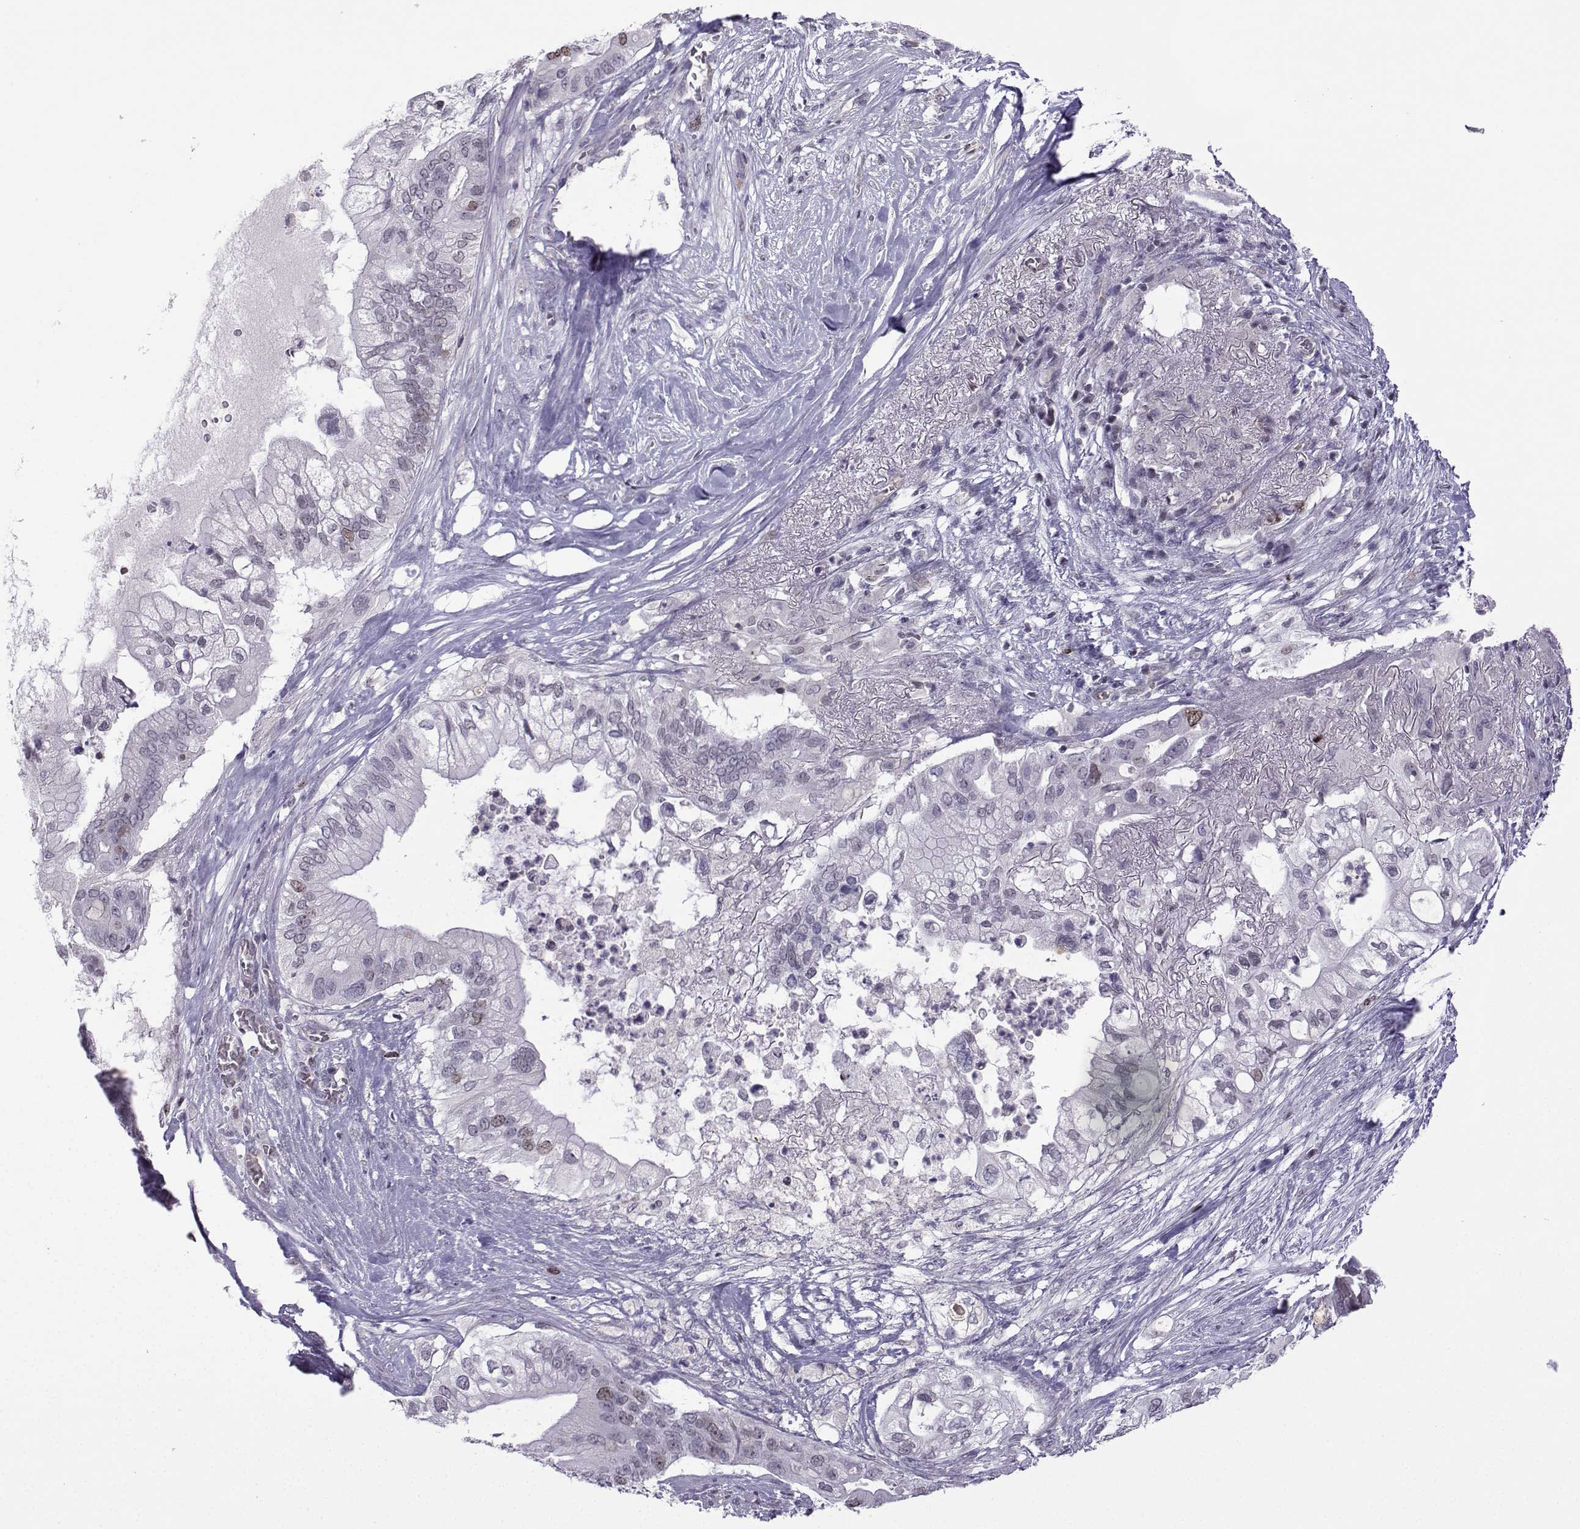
{"staining": {"intensity": "weak", "quantity": "<25%", "location": "cytoplasmic/membranous,nuclear"}, "tissue": "pancreatic cancer", "cell_type": "Tumor cells", "image_type": "cancer", "snomed": [{"axis": "morphology", "description": "Adenocarcinoma, NOS"}, {"axis": "topography", "description": "Pancreas"}], "caption": "Human pancreatic adenocarcinoma stained for a protein using immunohistochemistry demonstrates no positivity in tumor cells.", "gene": "INCENP", "patient": {"sex": "female", "age": 72}}